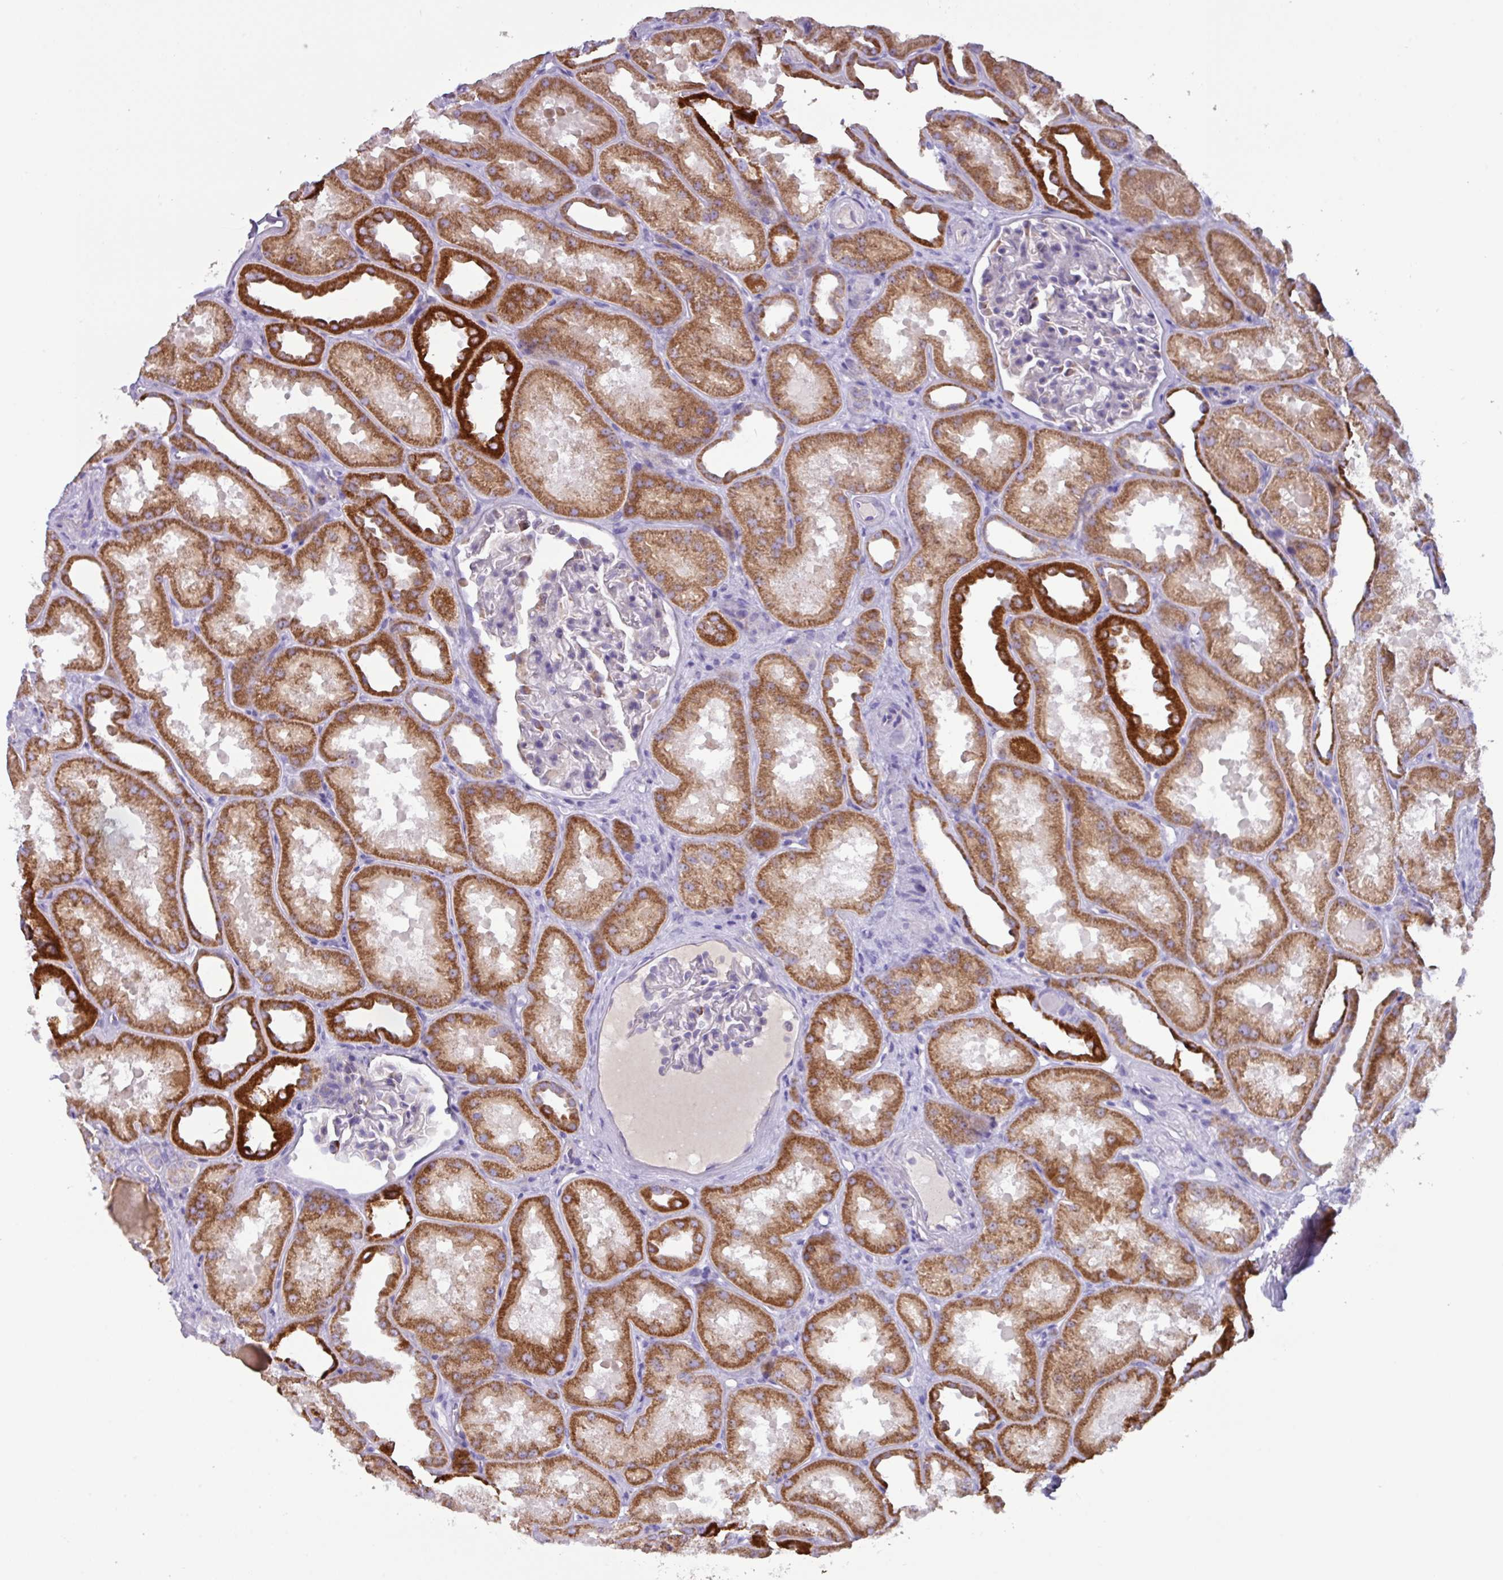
{"staining": {"intensity": "negative", "quantity": "none", "location": "none"}, "tissue": "kidney", "cell_type": "Cells in glomeruli", "image_type": "normal", "snomed": [{"axis": "morphology", "description": "Normal tissue, NOS"}, {"axis": "topography", "description": "Kidney"}], "caption": "The histopathology image demonstrates no staining of cells in glomeruli in benign kidney.", "gene": "MT", "patient": {"sex": "male", "age": 61}}